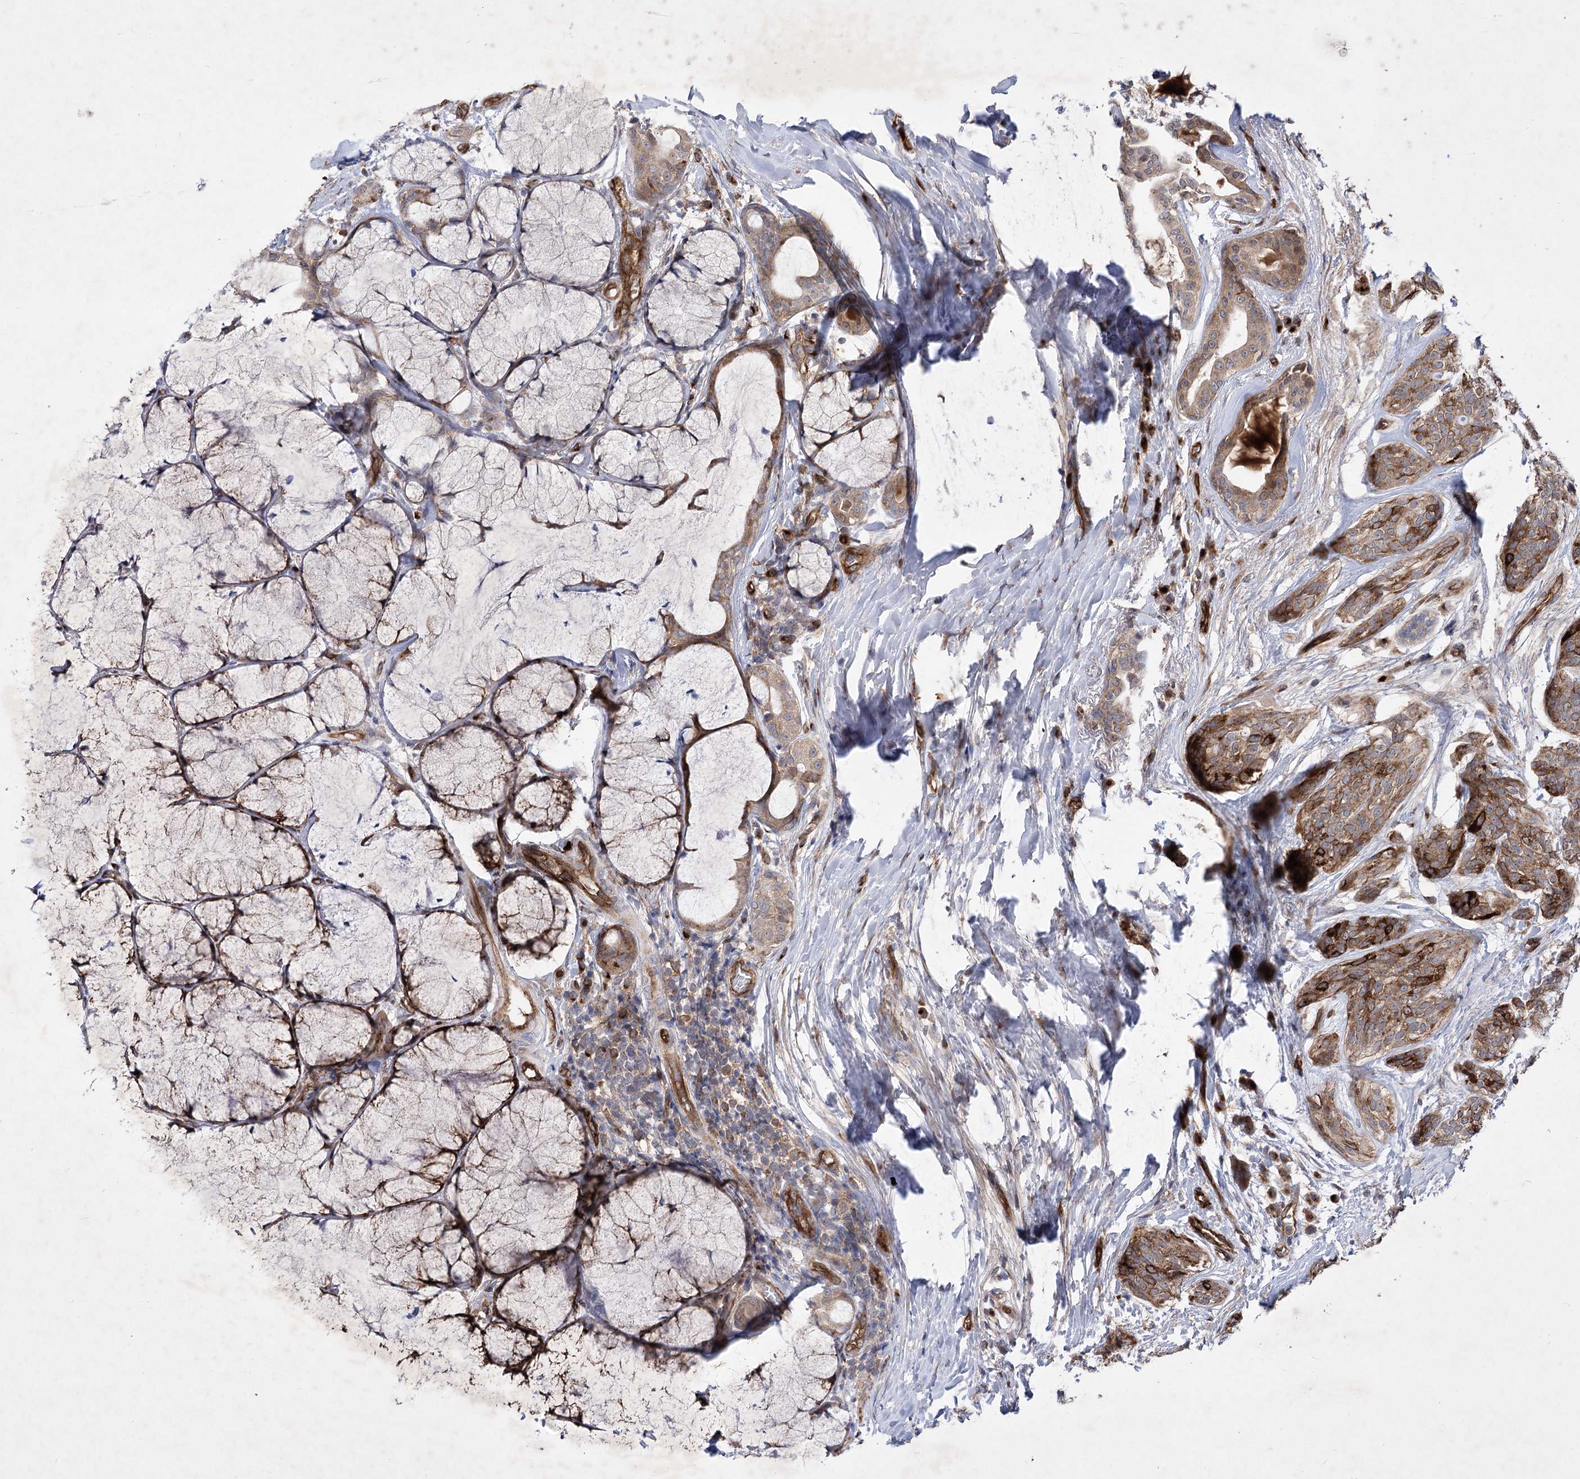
{"staining": {"intensity": "strong", "quantity": "25%-75%", "location": "cytoplasmic/membranous"}, "tissue": "head and neck cancer", "cell_type": "Tumor cells", "image_type": "cancer", "snomed": [{"axis": "morphology", "description": "Adenocarcinoma, NOS"}, {"axis": "topography", "description": "Head-Neck"}], "caption": "Tumor cells exhibit high levels of strong cytoplasmic/membranous expression in approximately 25%-75% of cells in adenocarcinoma (head and neck).", "gene": "ARHGAP31", "patient": {"sex": "male", "age": 66}}